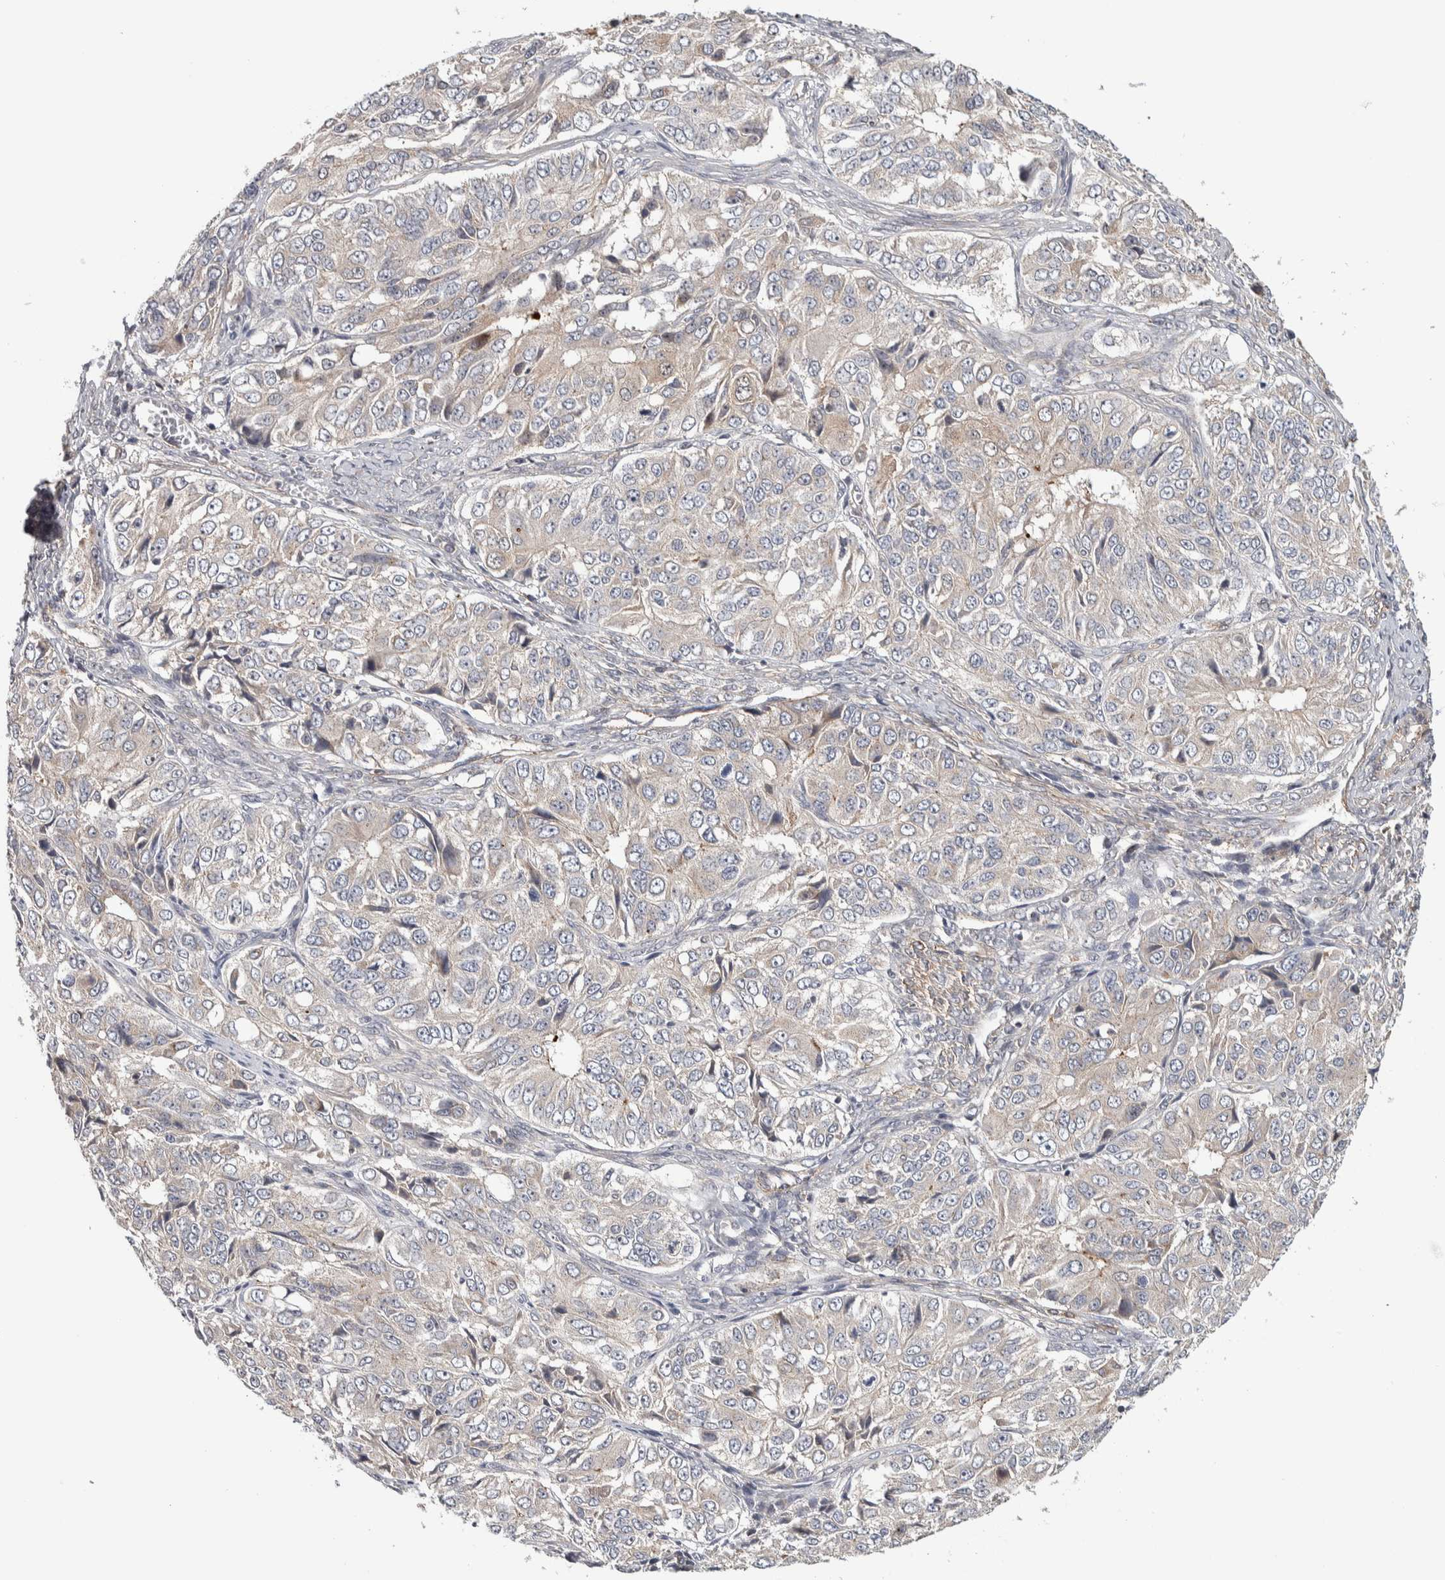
{"staining": {"intensity": "negative", "quantity": "none", "location": "none"}, "tissue": "ovarian cancer", "cell_type": "Tumor cells", "image_type": "cancer", "snomed": [{"axis": "morphology", "description": "Carcinoma, endometroid"}, {"axis": "topography", "description": "Ovary"}], "caption": "DAB (3,3'-diaminobenzidine) immunohistochemical staining of ovarian cancer (endometroid carcinoma) demonstrates no significant expression in tumor cells.", "gene": "CHMP4C", "patient": {"sex": "female", "age": 51}}